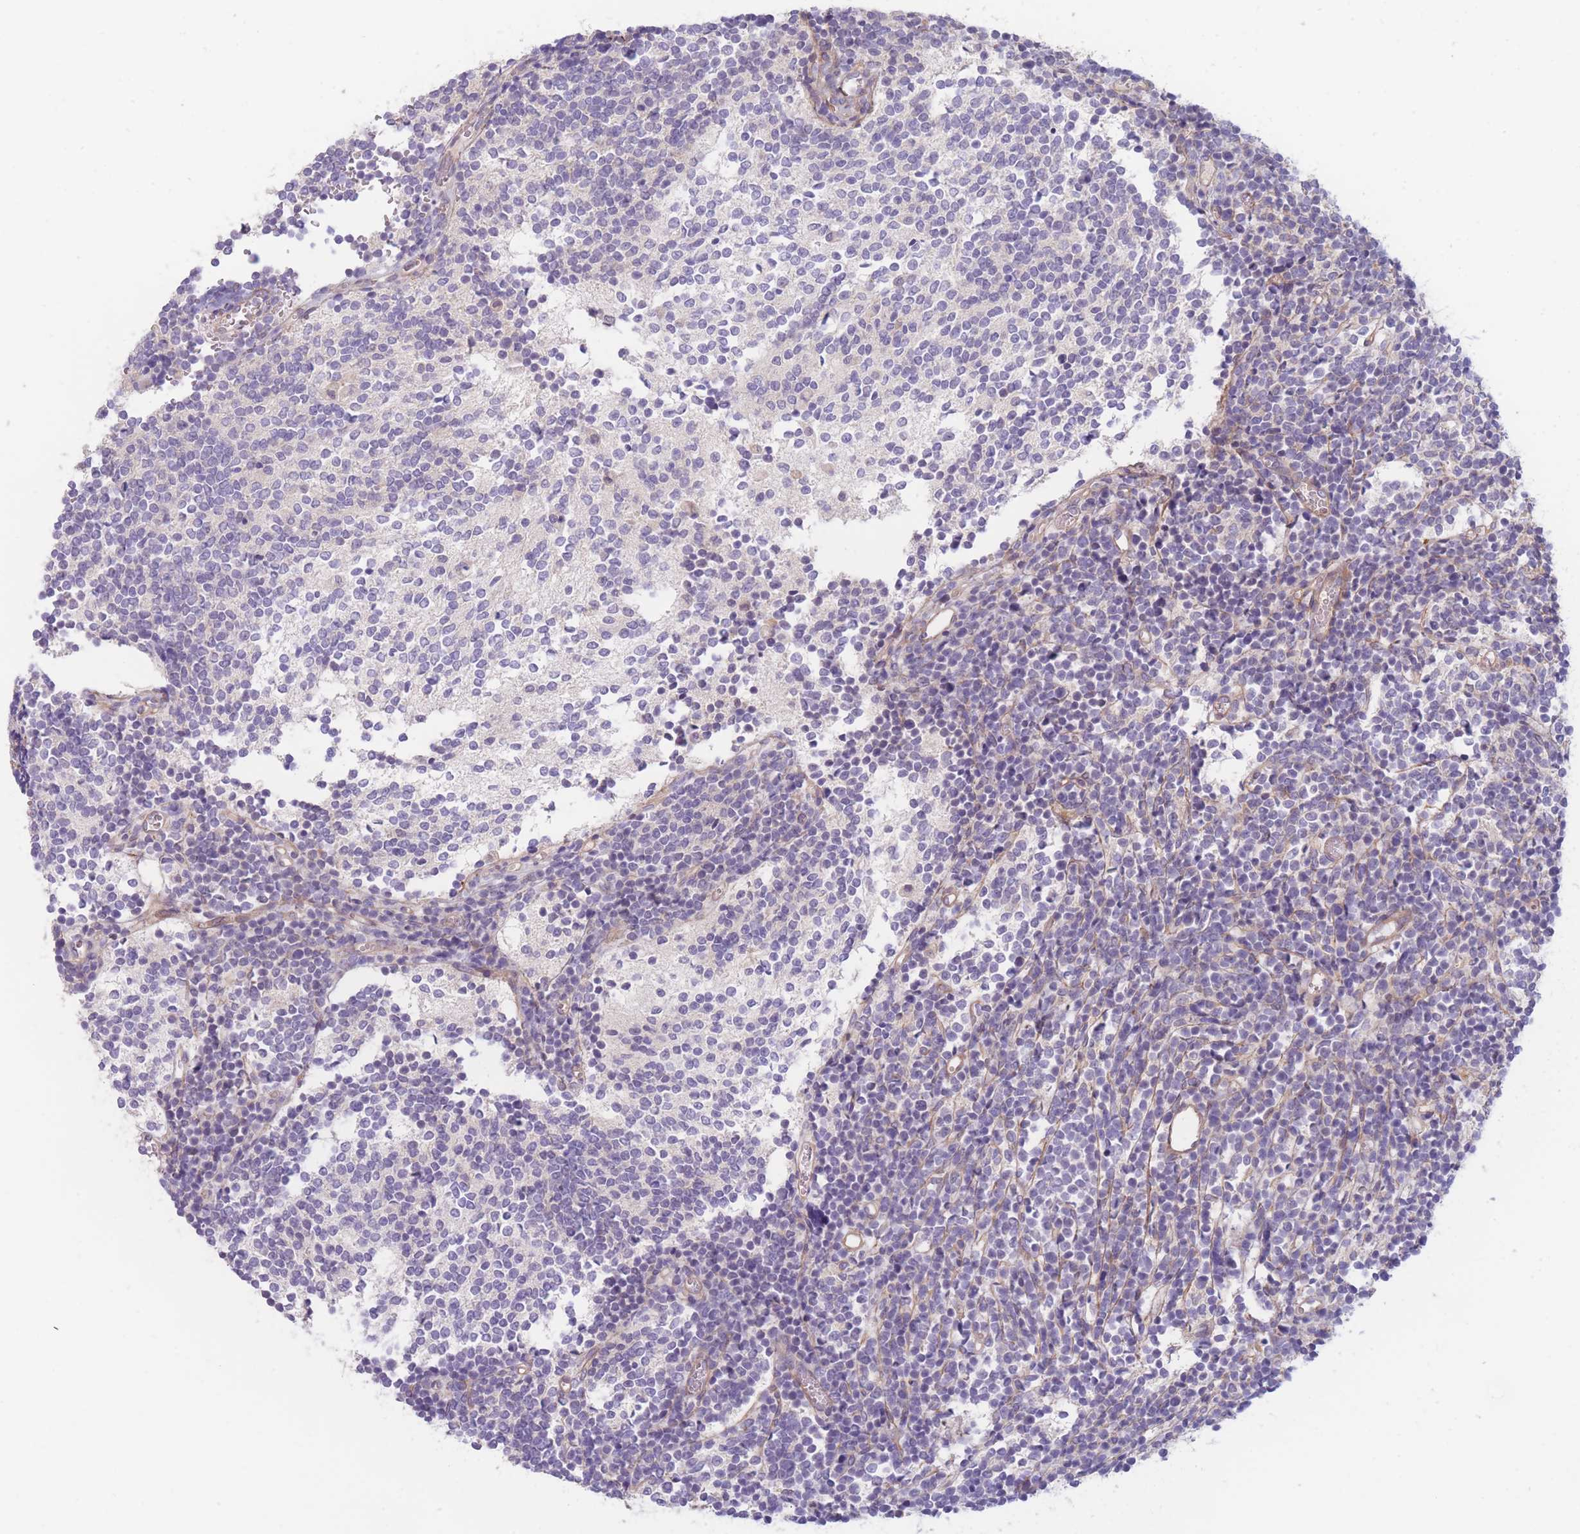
{"staining": {"intensity": "negative", "quantity": "none", "location": "none"}, "tissue": "glioma", "cell_type": "Tumor cells", "image_type": "cancer", "snomed": [{"axis": "morphology", "description": "Glioma, malignant, Low grade"}, {"axis": "topography", "description": "Brain"}], "caption": "IHC image of human glioma stained for a protein (brown), which displays no positivity in tumor cells.", "gene": "WDR93", "patient": {"sex": "female", "age": 1}}